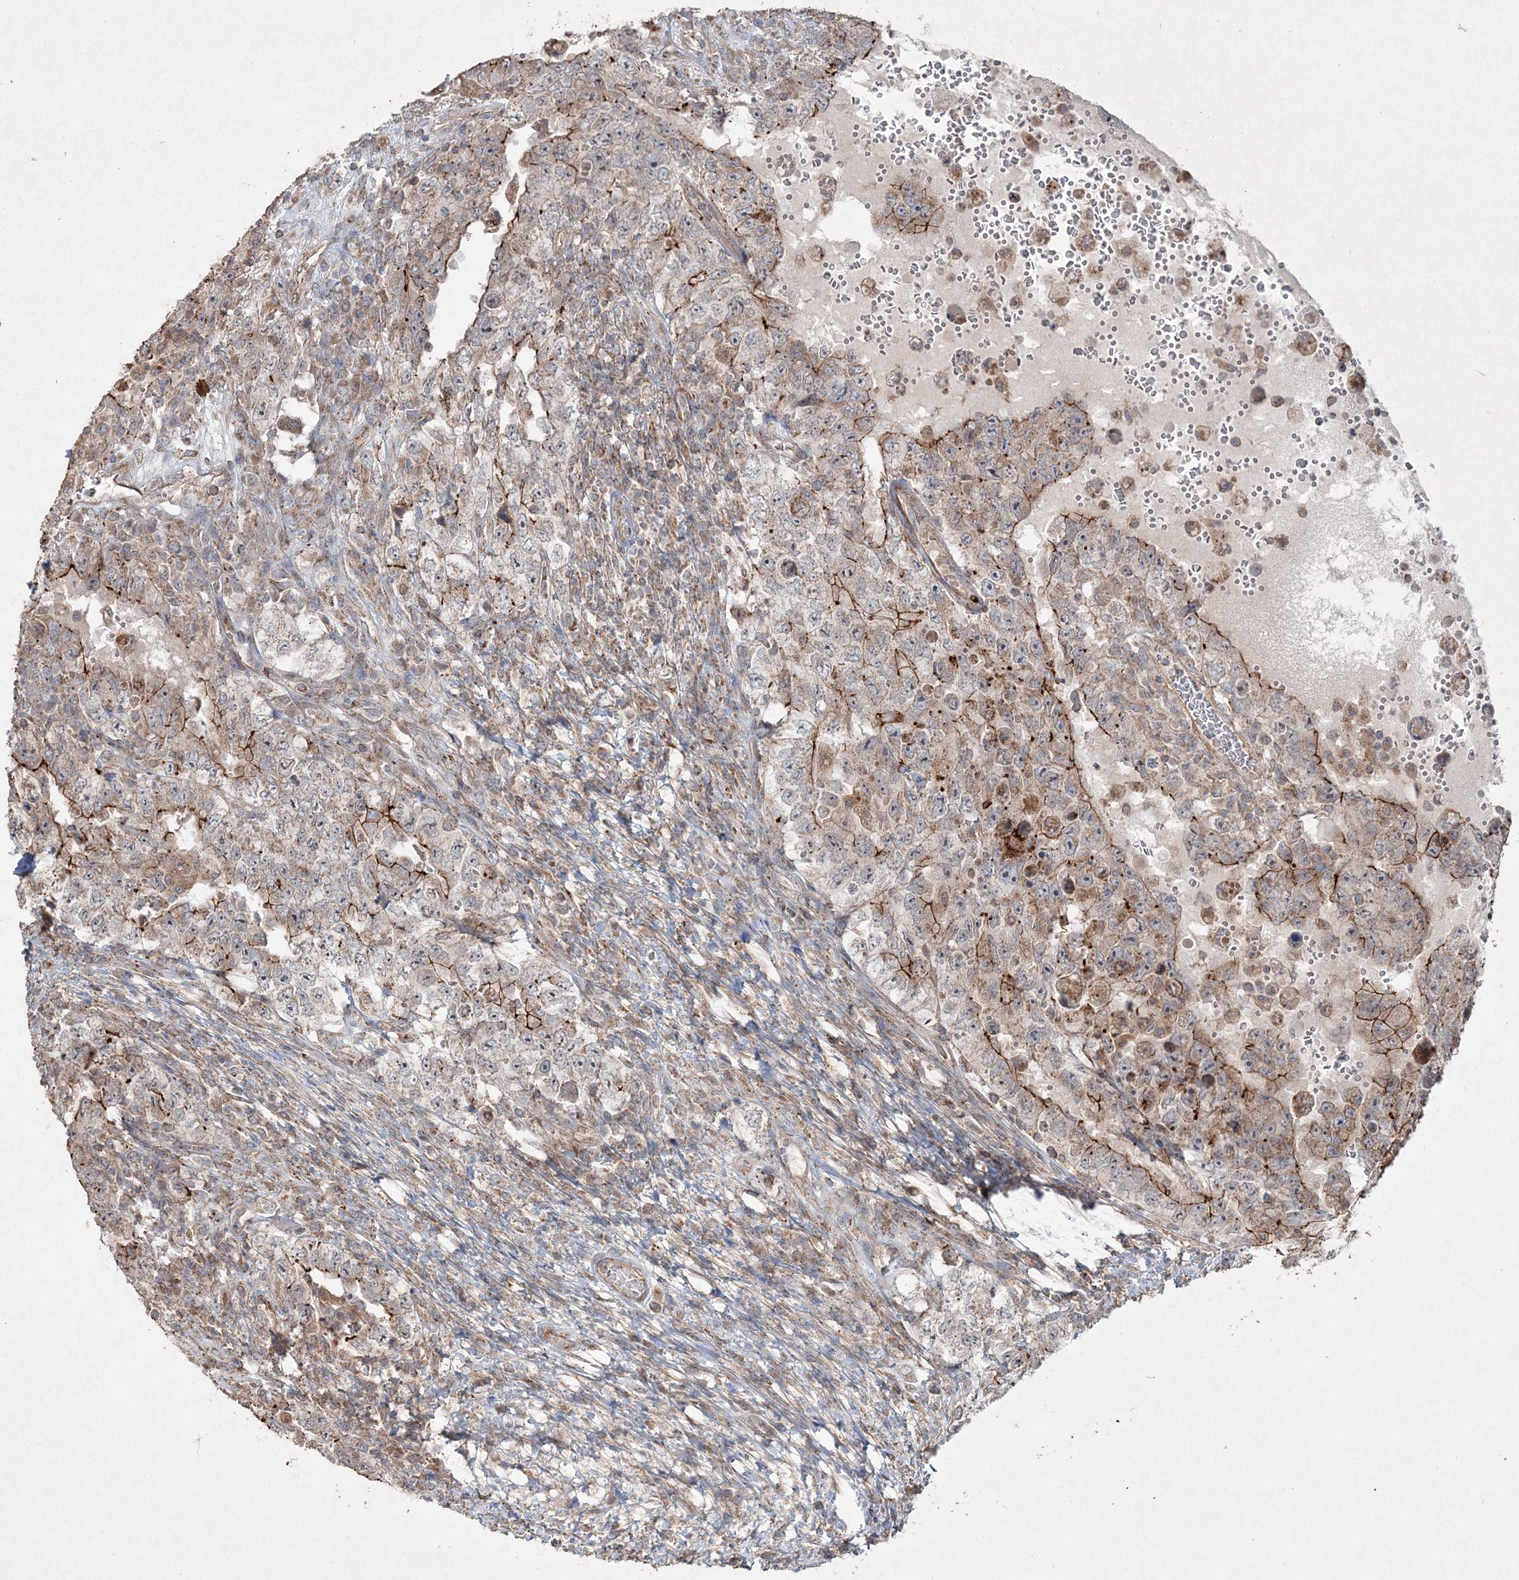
{"staining": {"intensity": "strong", "quantity": "25%-75%", "location": "cytoplasmic/membranous"}, "tissue": "testis cancer", "cell_type": "Tumor cells", "image_type": "cancer", "snomed": [{"axis": "morphology", "description": "Carcinoma, Embryonal, NOS"}, {"axis": "topography", "description": "Testis"}], "caption": "Immunohistochemical staining of human testis cancer (embryonal carcinoma) demonstrates high levels of strong cytoplasmic/membranous positivity in about 25%-75% of tumor cells. The staining is performed using DAB (3,3'-diaminobenzidine) brown chromogen to label protein expression. The nuclei are counter-stained blue using hematoxylin.", "gene": "TTC7A", "patient": {"sex": "male", "age": 26}}